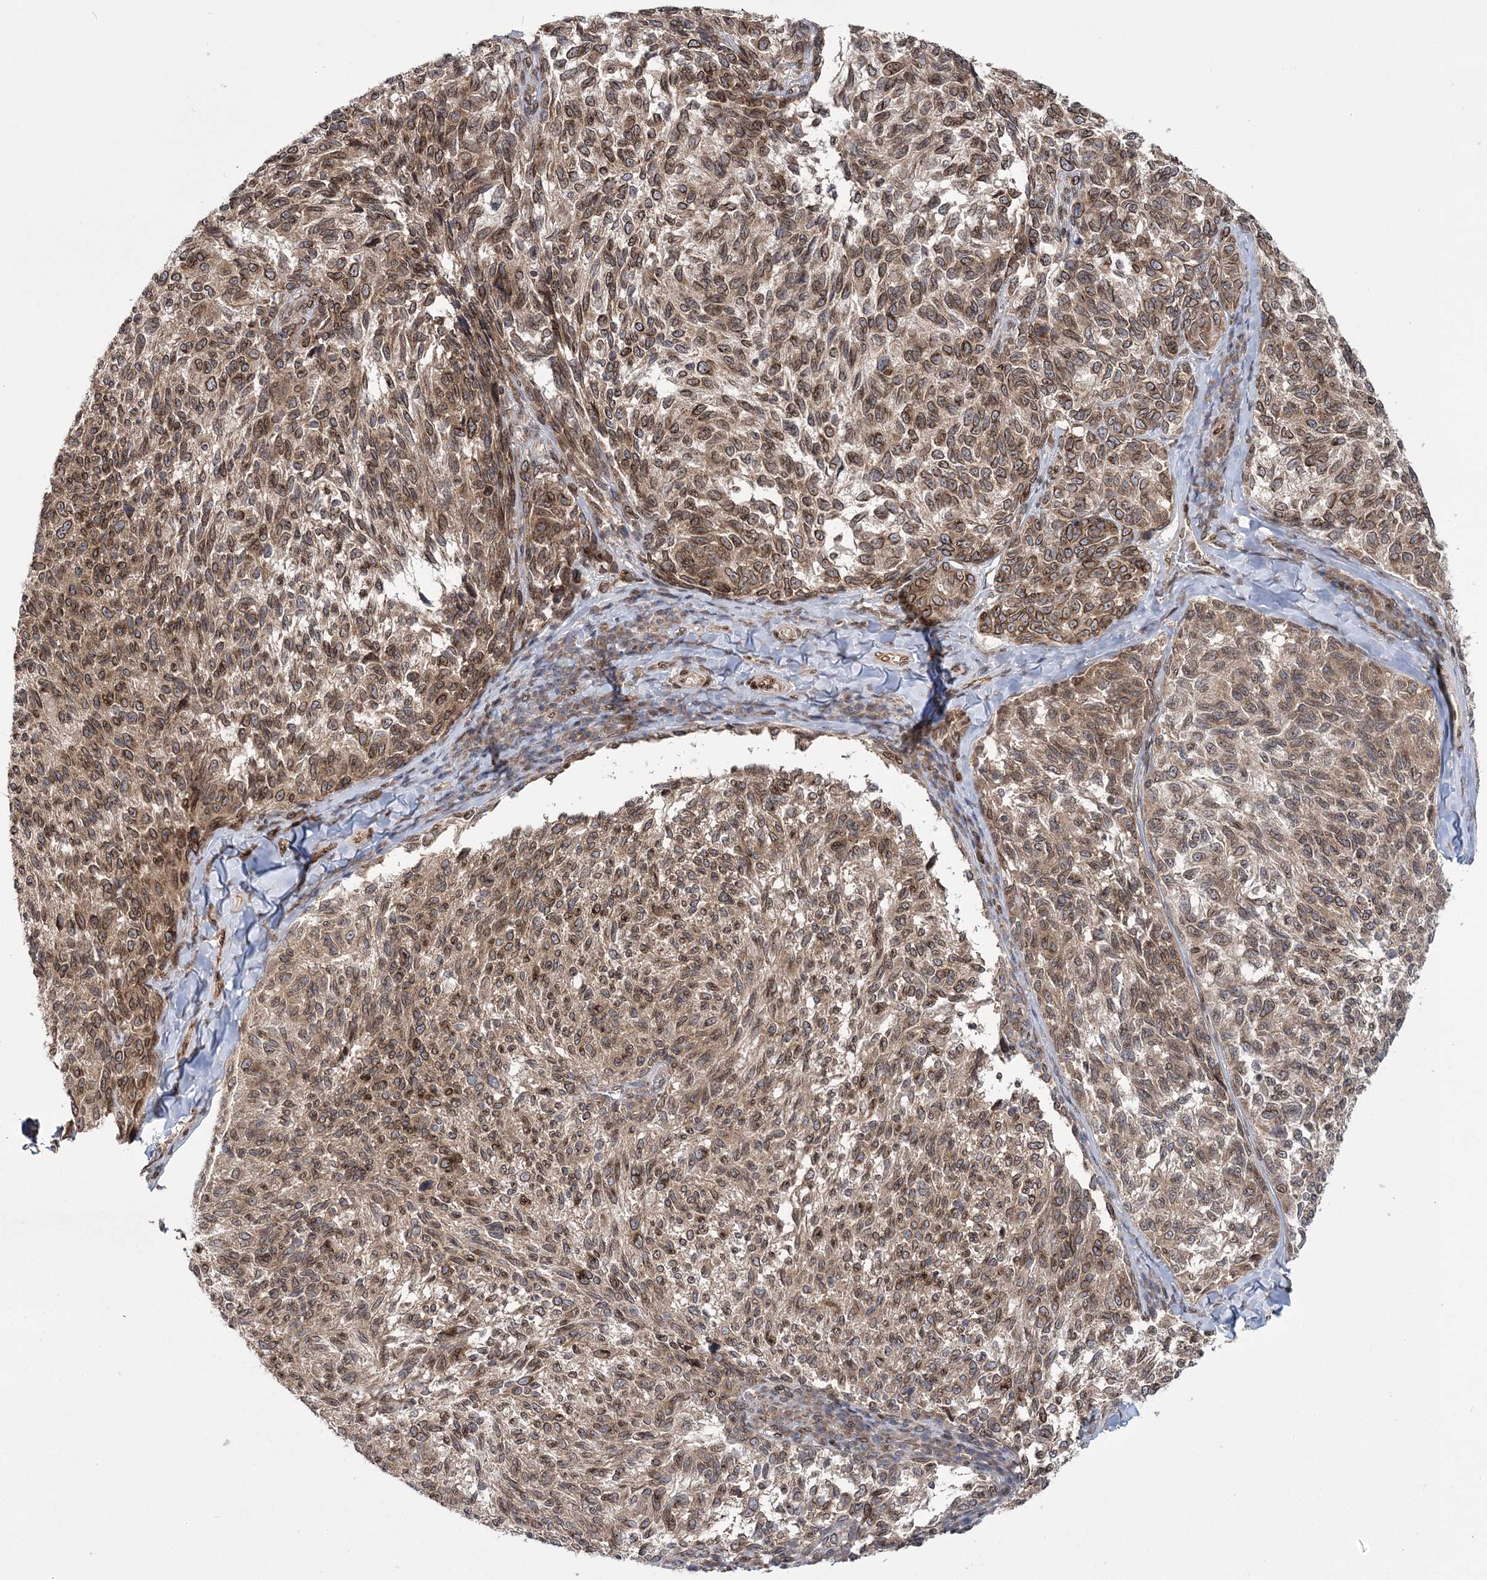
{"staining": {"intensity": "moderate", "quantity": ">75%", "location": "cytoplasmic/membranous,nuclear"}, "tissue": "melanoma", "cell_type": "Tumor cells", "image_type": "cancer", "snomed": [{"axis": "morphology", "description": "Malignant melanoma, NOS"}, {"axis": "topography", "description": "Skin"}], "caption": "Immunohistochemistry histopathology image of human melanoma stained for a protein (brown), which reveals medium levels of moderate cytoplasmic/membranous and nuclear expression in about >75% of tumor cells.", "gene": "DNAJC27", "patient": {"sex": "female", "age": 73}}